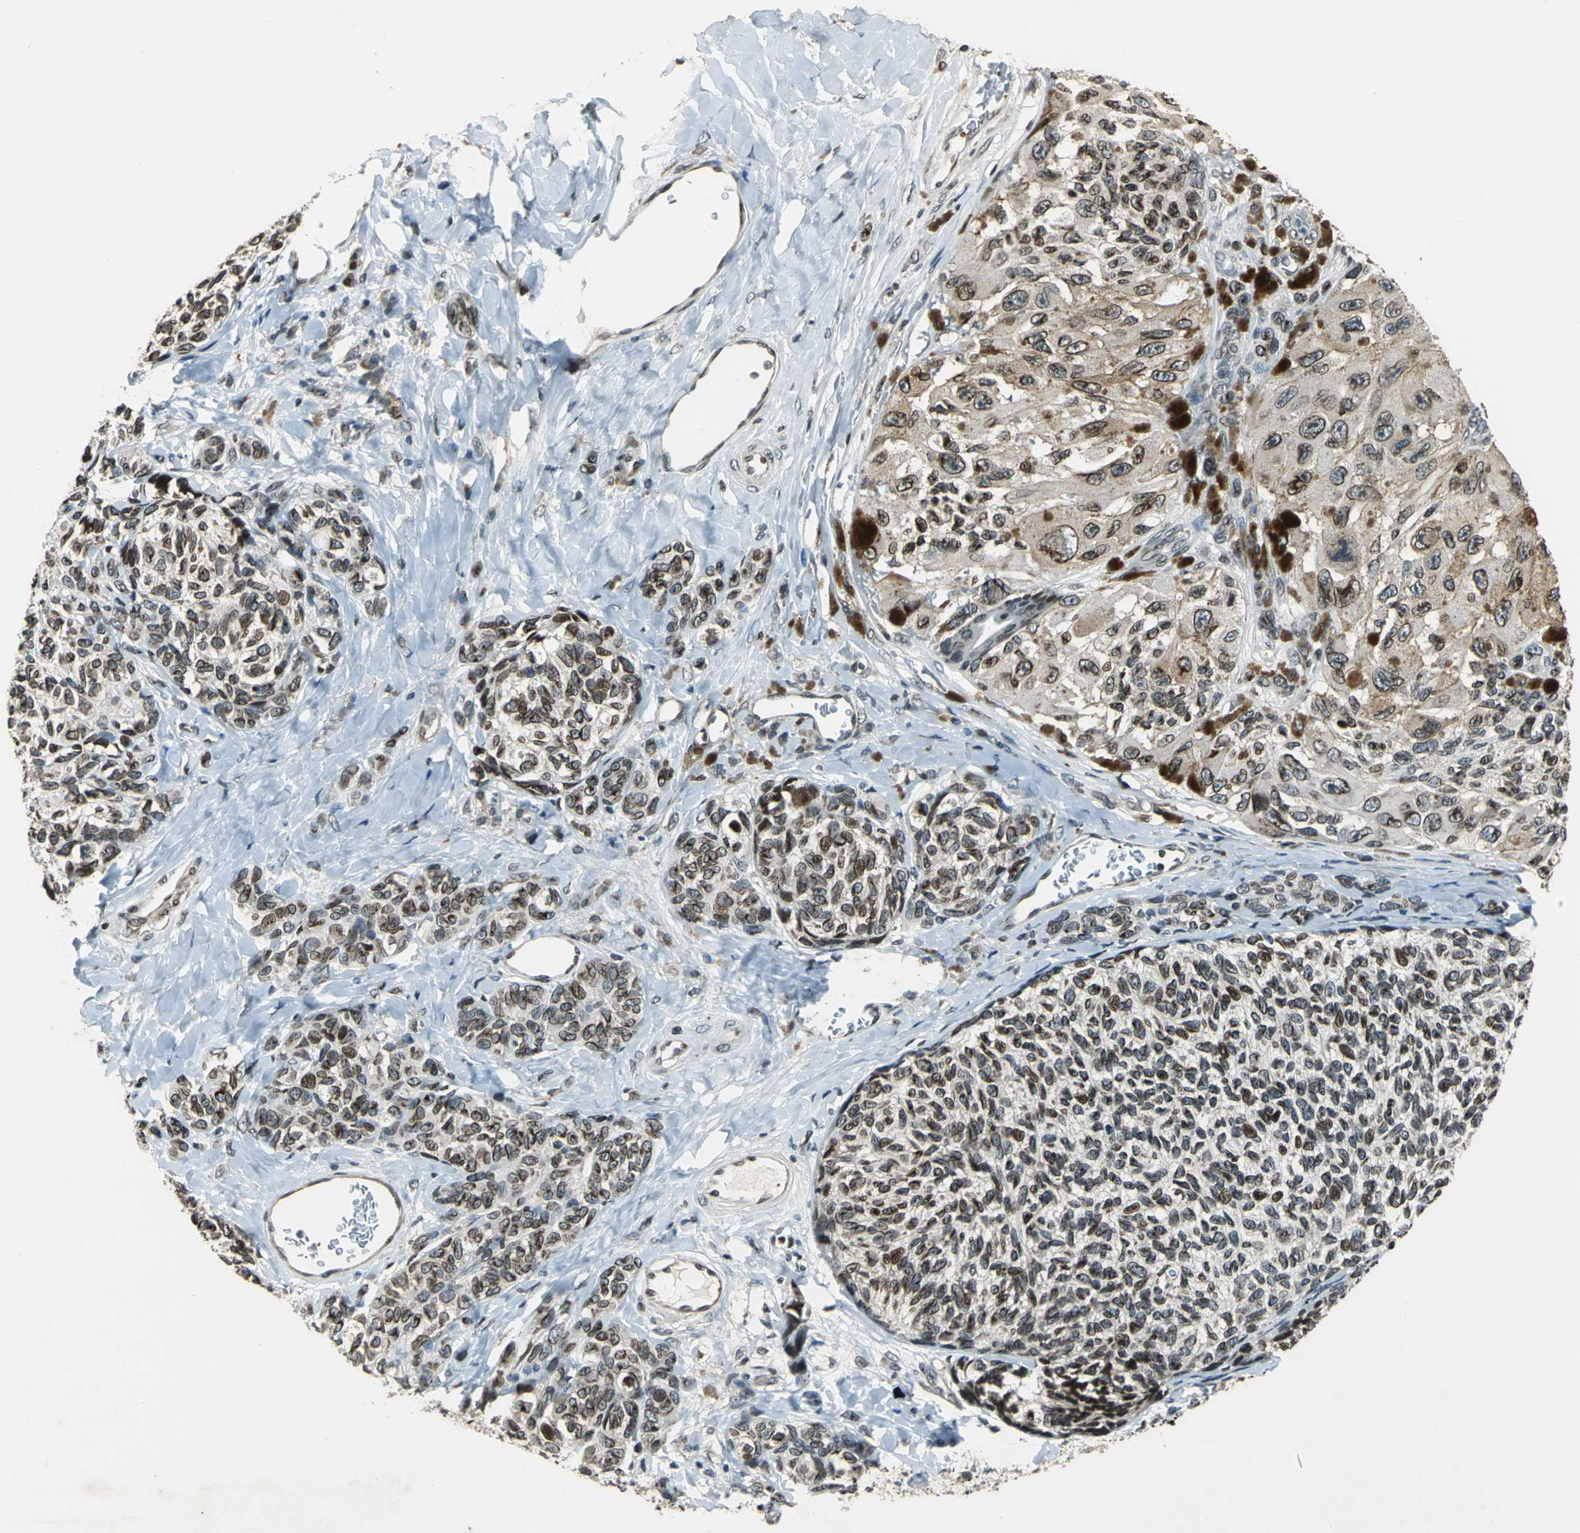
{"staining": {"intensity": "strong", "quantity": ">75%", "location": "cytoplasmic/membranous,nuclear"}, "tissue": "melanoma", "cell_type": "Tumor cells", "image_type": "cancer", "snomed": [{"axis": "morphology", "description": "Malignant melanoma, NOS"}, {"axis": "topography", "description": "Skin"}], "caption": "IHC image of melanoma stained for a protein (brown), which demonstrates high levels of strong cytoplasmic/membranous and nuclear staining in about >75% of tumor cells.", "gene": "BRIP1", "patient": {"sex": "female", "age": 73}}